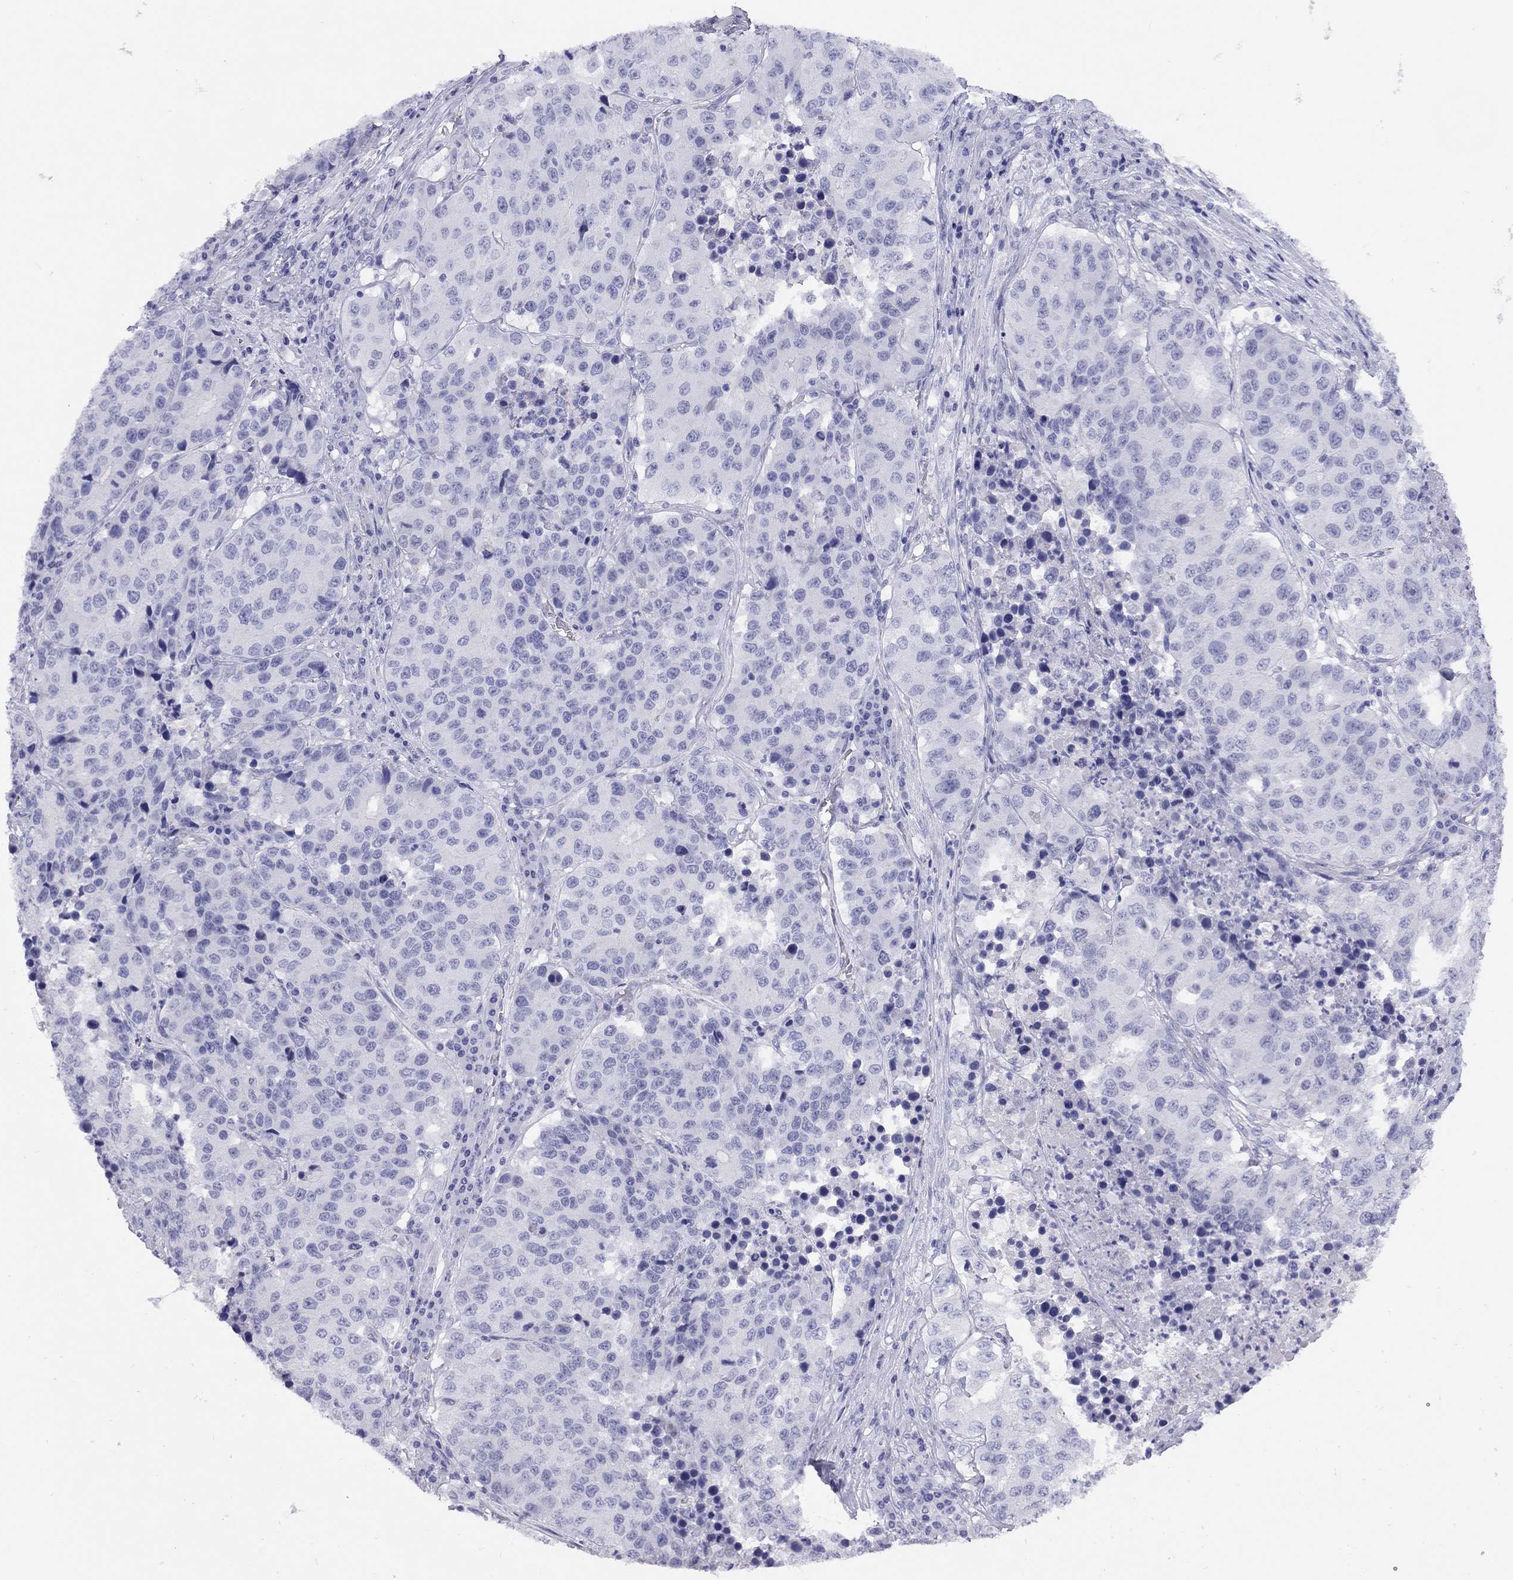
{"staining": {"intensity": "negative", "quantity": "none", "location": "none"}, "tissue": "stomach cancer", "cell_type": "Tumor cells", "image_type": "cancer", "snomed": [{"axis": "morphology", "description": "Adenocarcinoma, NOS"}, {"axis": "topography", "description": "Stomach"}], "caption": "Immunohistochemical staining of human adenocarcinoma (stomach) demonstrates no significant expression in tumor cells.", "gene": "LRIT2", "patient": {"sex": "male", "age": 71}}